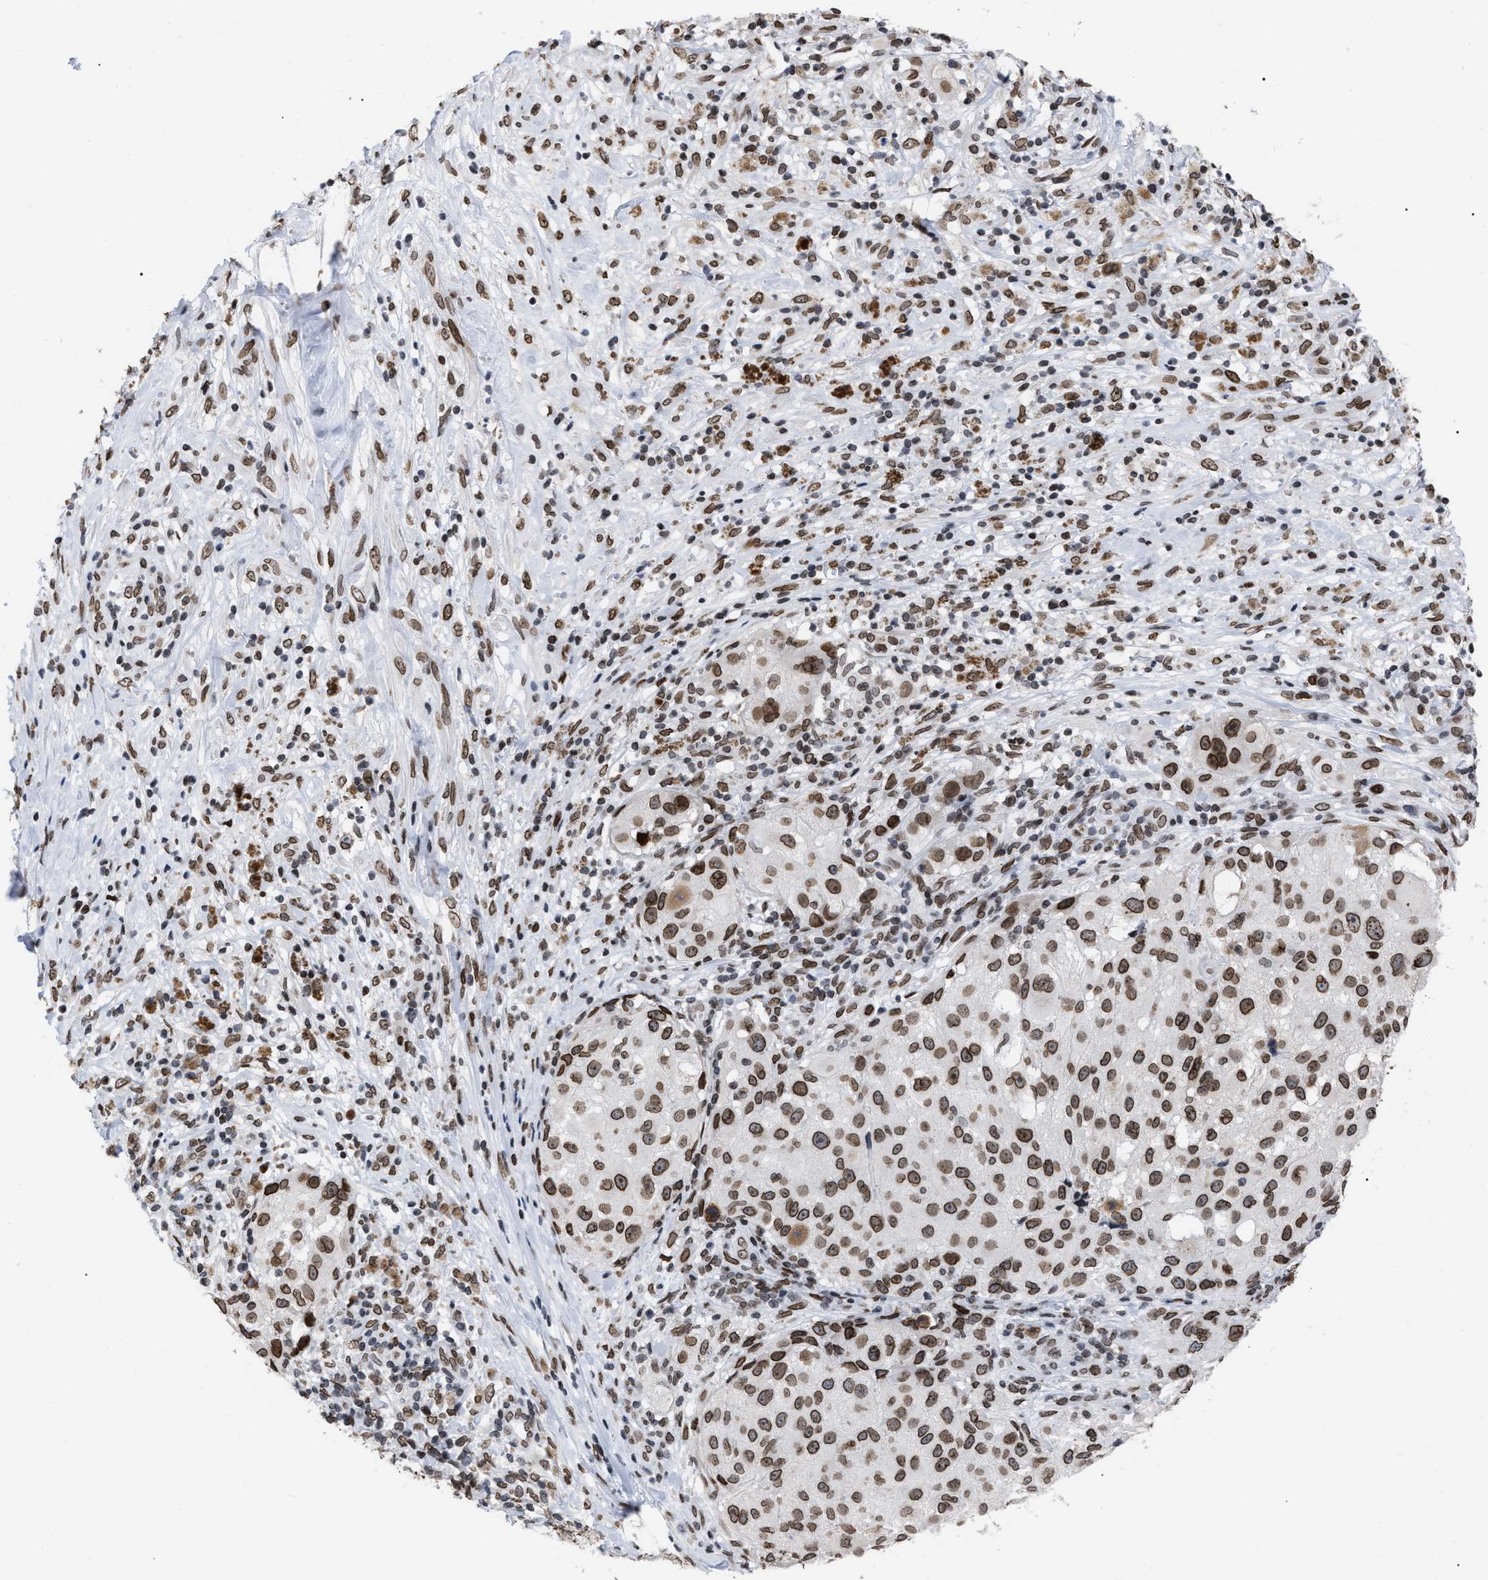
{"staining": {"intensity": "moderate", "quantity": ">75%", "location": "cytoplasmic/membranous,nuclear"}, "tissue": "melanoma", "cell_type": "Tumor cells", "image_type": "cancer", "snomed": [{"axis": "morphology", "description": "Necrosis, NOS"}, {"axis": "morphology", "description": "Malignant melanoma, NOS"}, {"axis": "topography", "description": "Skin"}], "caption": "Approximately >75% of tumor cells in malignant melanoma show moderate cytoplasmic/membranous and nuclear protein staining as visualized by brown immunohistochemical staining.", "gene": "TPR", "patient": {"sex": "female", "age": 87}}